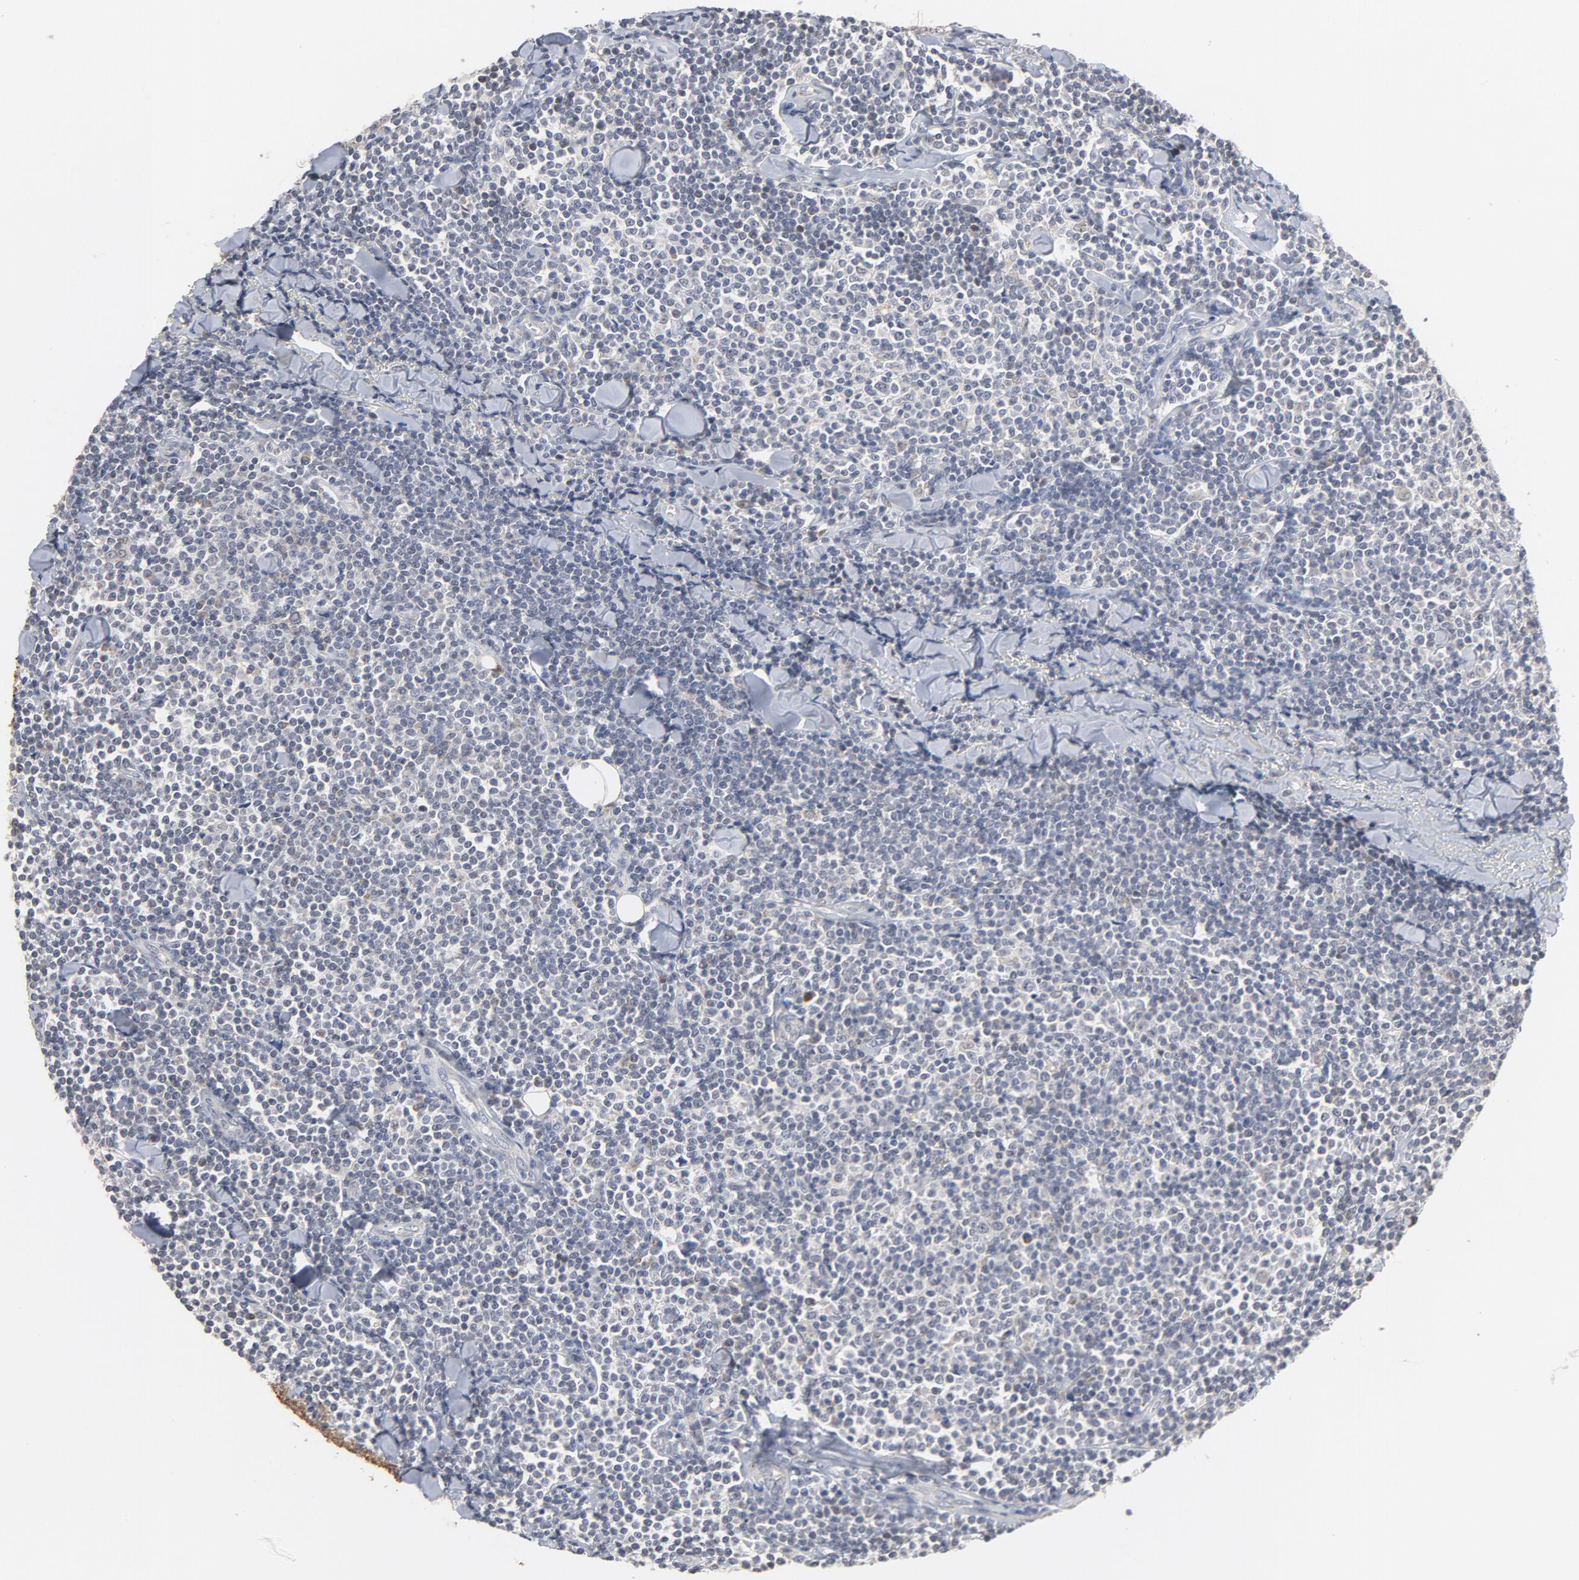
{"staining": {"intensity": "negative", "quantity": "none", "location": "none"}, "tissue": "lymphoma", "cell_type": "Tumor cells", "image_type": "cancer", "snomed": [{"axis": "morphology", "description": "Malignant lymphoma, non-Hodgkin's type, Low grade"}, {"axis": "topography", "description": "Soft tissue"}], "caption": "This image is of low-grade malignant lymphoma, non-Hodgkin's type stained with IHC to label a protein in brown with the nuclei are counter-stained blue. There is no positivity in tumor cells. (Immunohistochemistry, brightfield microscopy, high magnification).", "gene": "PPP1R1B", "patient": {"sex": "male", "age": 92}}